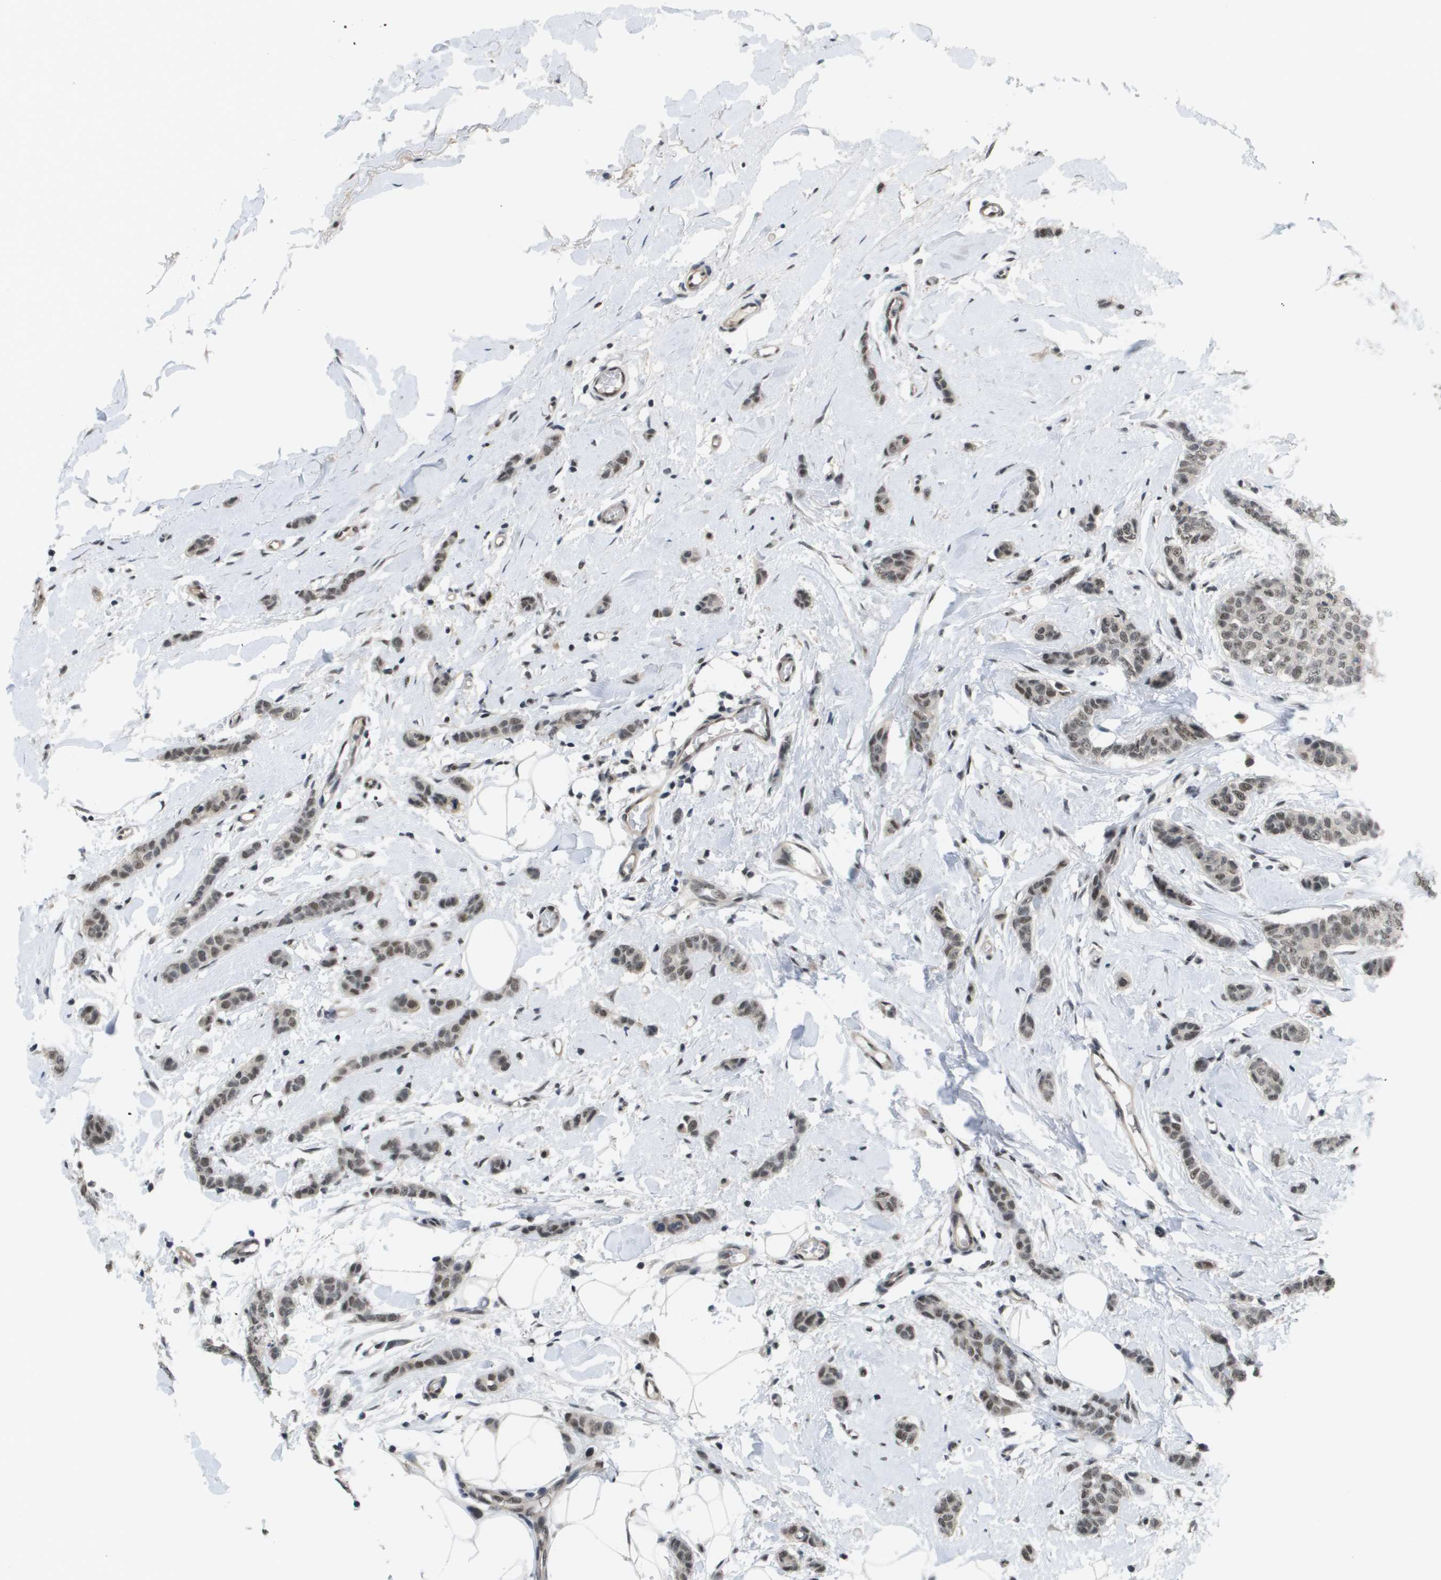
{"staining": {"intensity": "weak", "quantity": ">75%", "location": "nuclear"}, "tissue": "breast cancer", "cell_type": "Tumor cells", "image_type": "cancer", "snomed": [{"axis": "morphology", "description": "Lobular carcinoma"}, {"axis": "topography", "description": "Skin"}, {"axis": "topography", "description": "Breast"}], "caption": "Protein expression analysis of breast cancer (lobular carcinoma) reveals weak nuclear expression in about >75% of tumor cells.", "gene": "ISY1", "patient": {"sex": "female", "age": 46}}